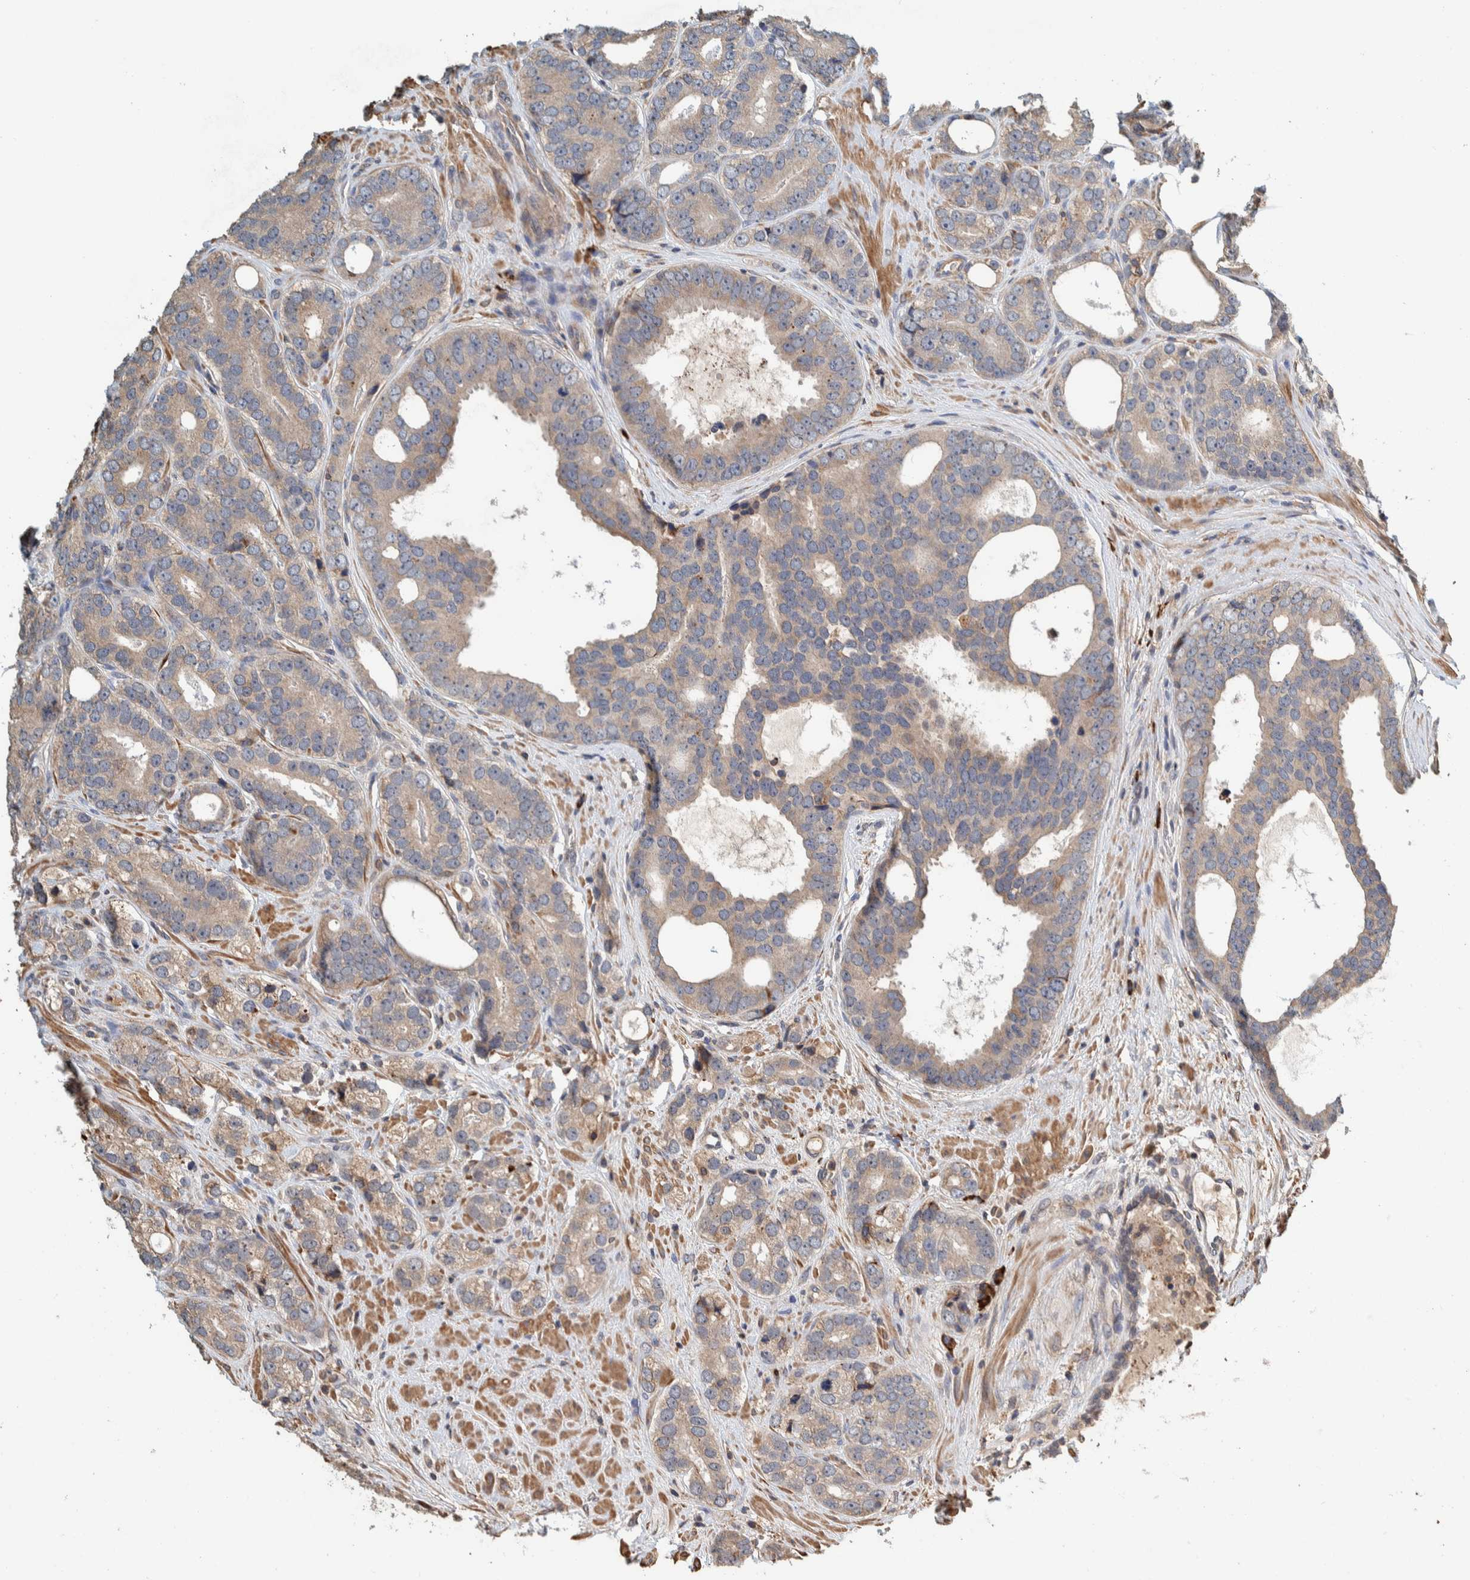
{"staining": {"intensity": "weak", "quantity": "25%-75%", "location": "cytoplasmic/membranous"}, "tissue": "prostate cancer", "cell_type": "Tumor cells", "image_type": "cancer", "snomed": [{"axis": "morphology", "description": "Adenocarcinoma, High grade"}, {"axis": "topography", "description": "Prostate"}], "caption": "Immunohistochemical staining of prostate high-grade adenocarcinoma reveals weak cytoplasmic/membranous protein staining in about 25%-75% of tumor cells.", "gene": "PLA2G3", "patient": {"sex": "male", "age": 56}}